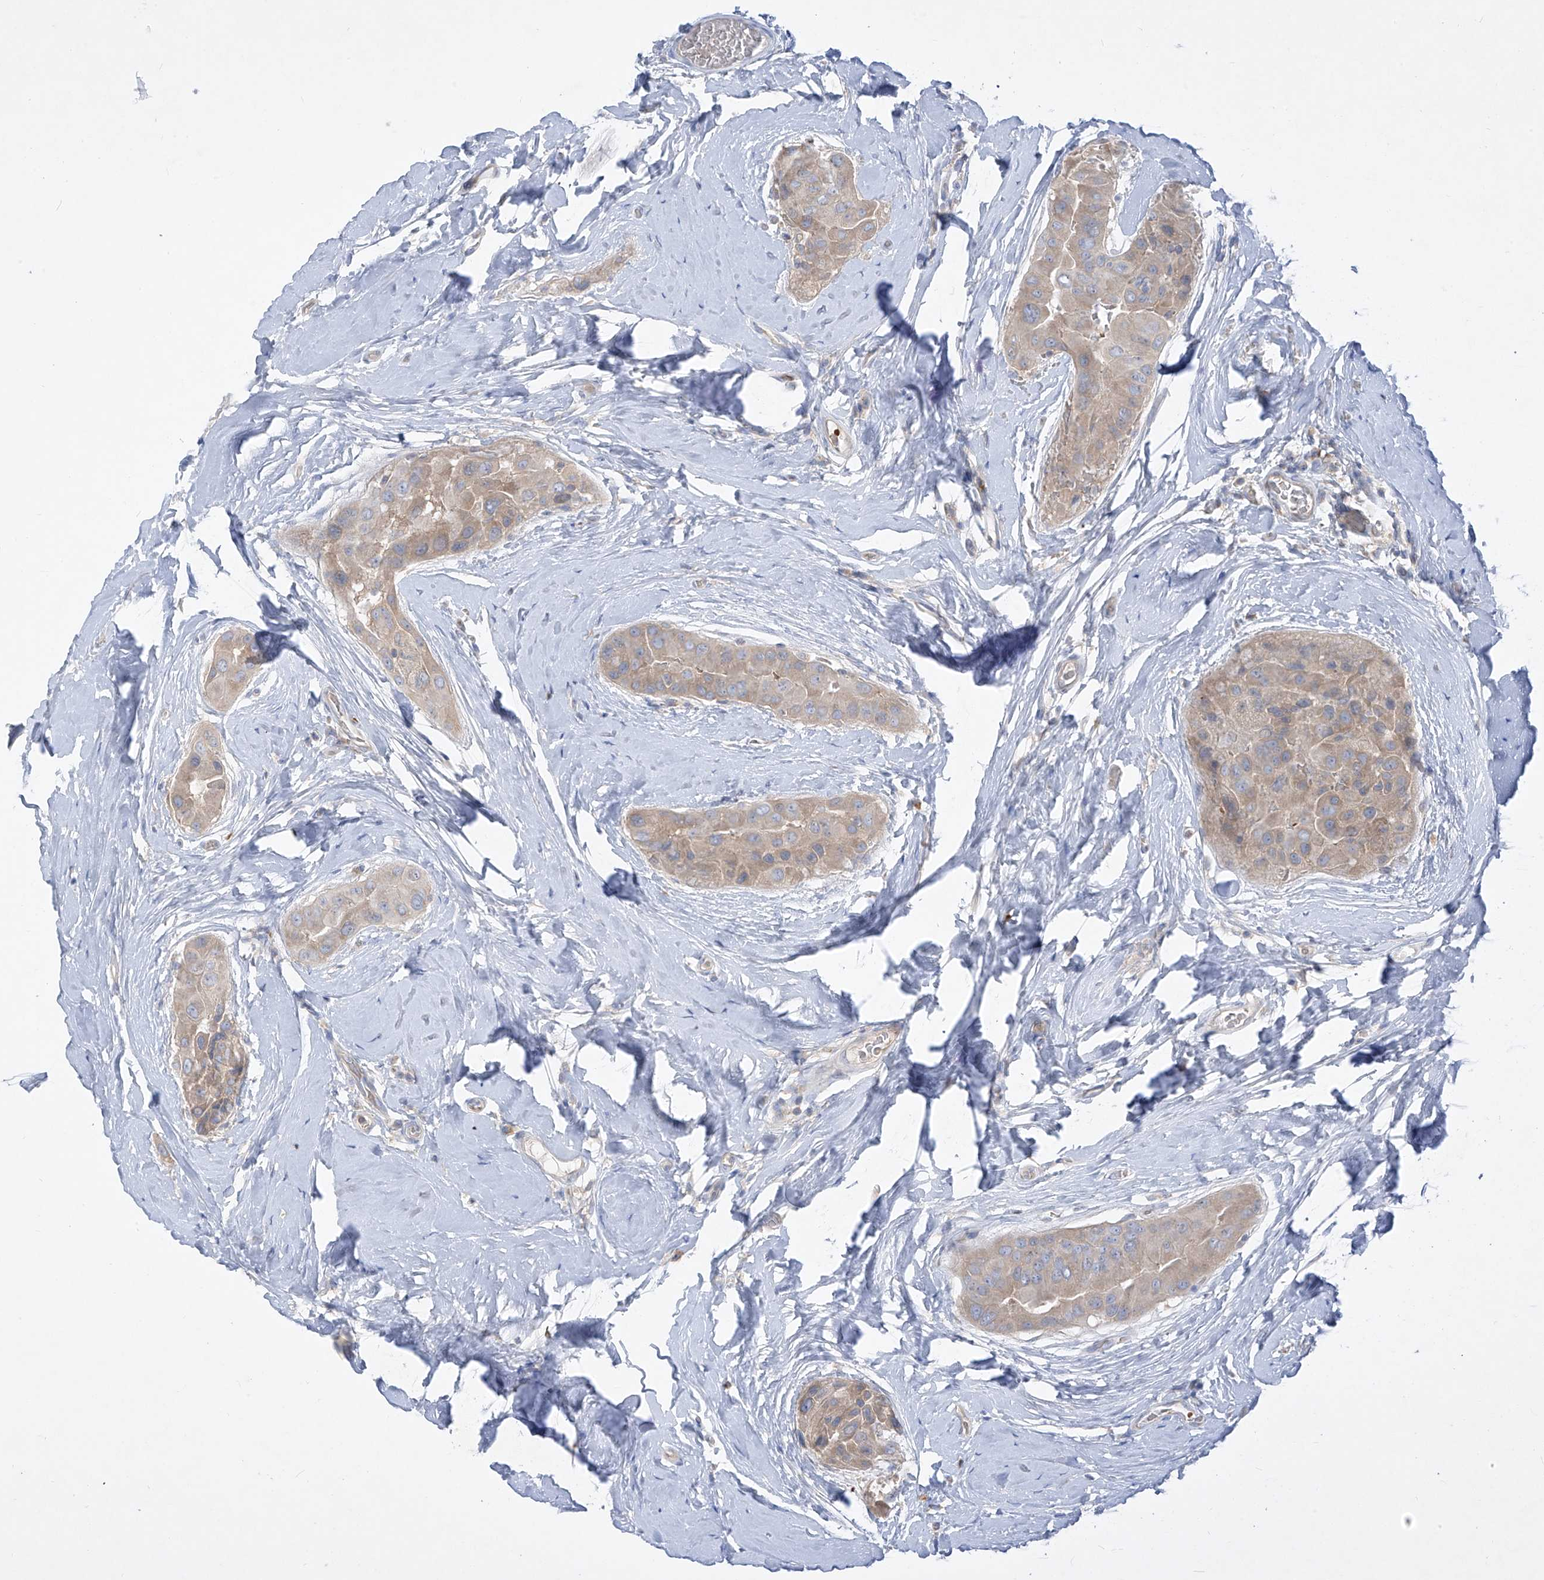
{"staining": {"intensity": "weak", "quantity": ">75%", "location": "cytoplasmic/membranous"}, "tissue": "thyroid cancer", "cell_type": "Tumor cells", "image_type": "cancer", "snomed": [{"axis": "morphology", "description": "Papillary adenocarcinoma, NOS"}, {"axis": "topography", "description": "Thyroid gland"}], "caption": "High-magnification brightfield microscopy of papillary adenocarcinoma (thyroid) stained with DAB (brown) and counterstained with hematoxylin (blue). tumor cells exhibit weak cytoplasmic/membranous staining is appreciated in approximately>75% of cells. (brown staining indicates protein expression, while blue staining denotes nuclei).", "gene": "DGKQ", "patient": {"sex": "male", "age": 33}}